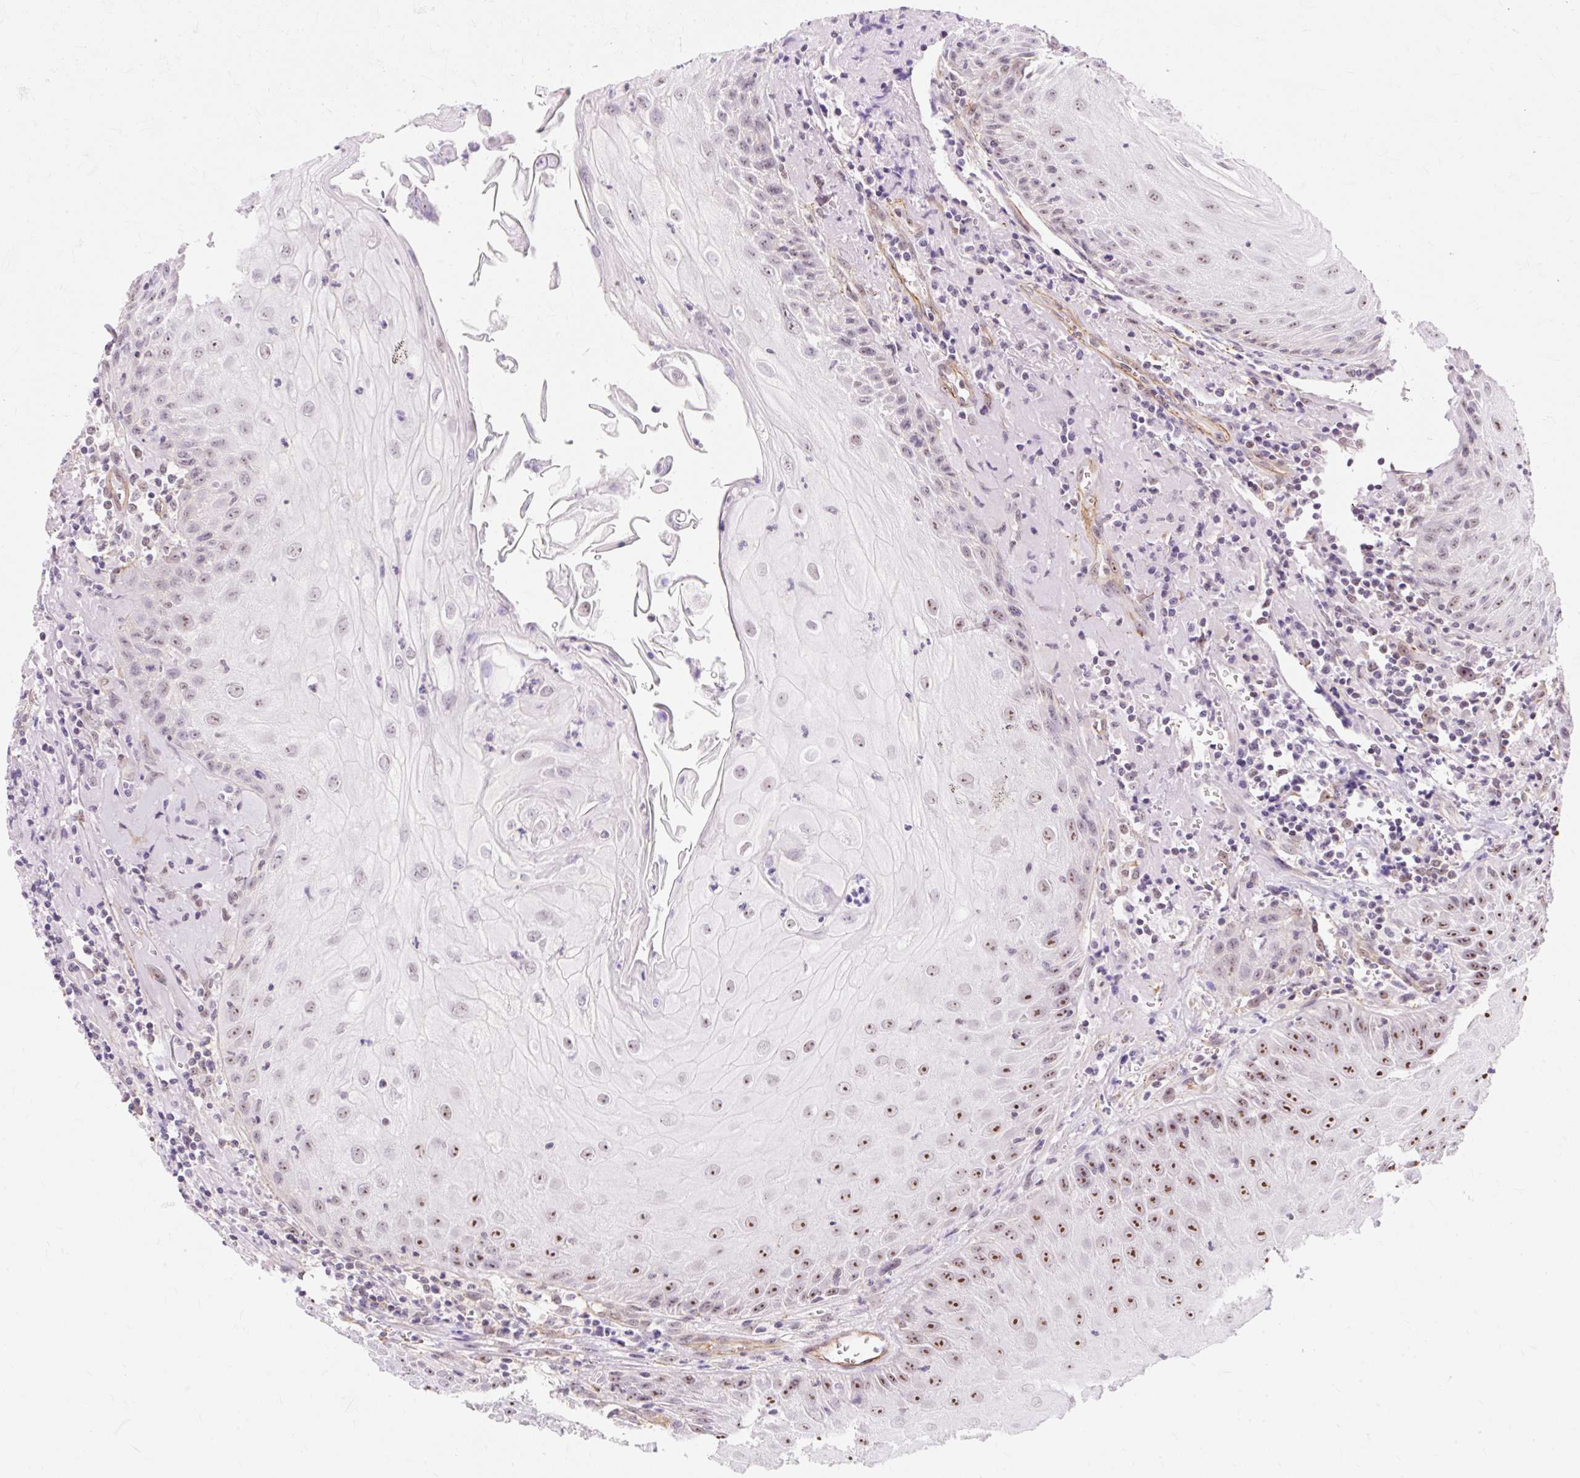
{"staining": {"intensity": "moderate", "quantity": ">75%", "location": "nuclear"}, "tissue": "head and neck cancer", "cell_type": "Tumor cells", "image_type": "cancer", "snomed": [{"axis": "morphology", "description": "Normal tissue, NOS"}, {"axis": "morphology", "description": "Squamous cell carcinoma, NOS"}, {"axis": "topography", "description": "Oral tissue"}, {"axis": "topography", "description": "Head-Neck"}], "caption": "This photomicrograph reveals immunohistochemistry staining of head and neck cancer (squamous cell carcinoma), with medium moderate nuclear expression in about >75% of tumor cells.", "gene": "OBP2A", "patient": {"sex": "female", "age": 70}}